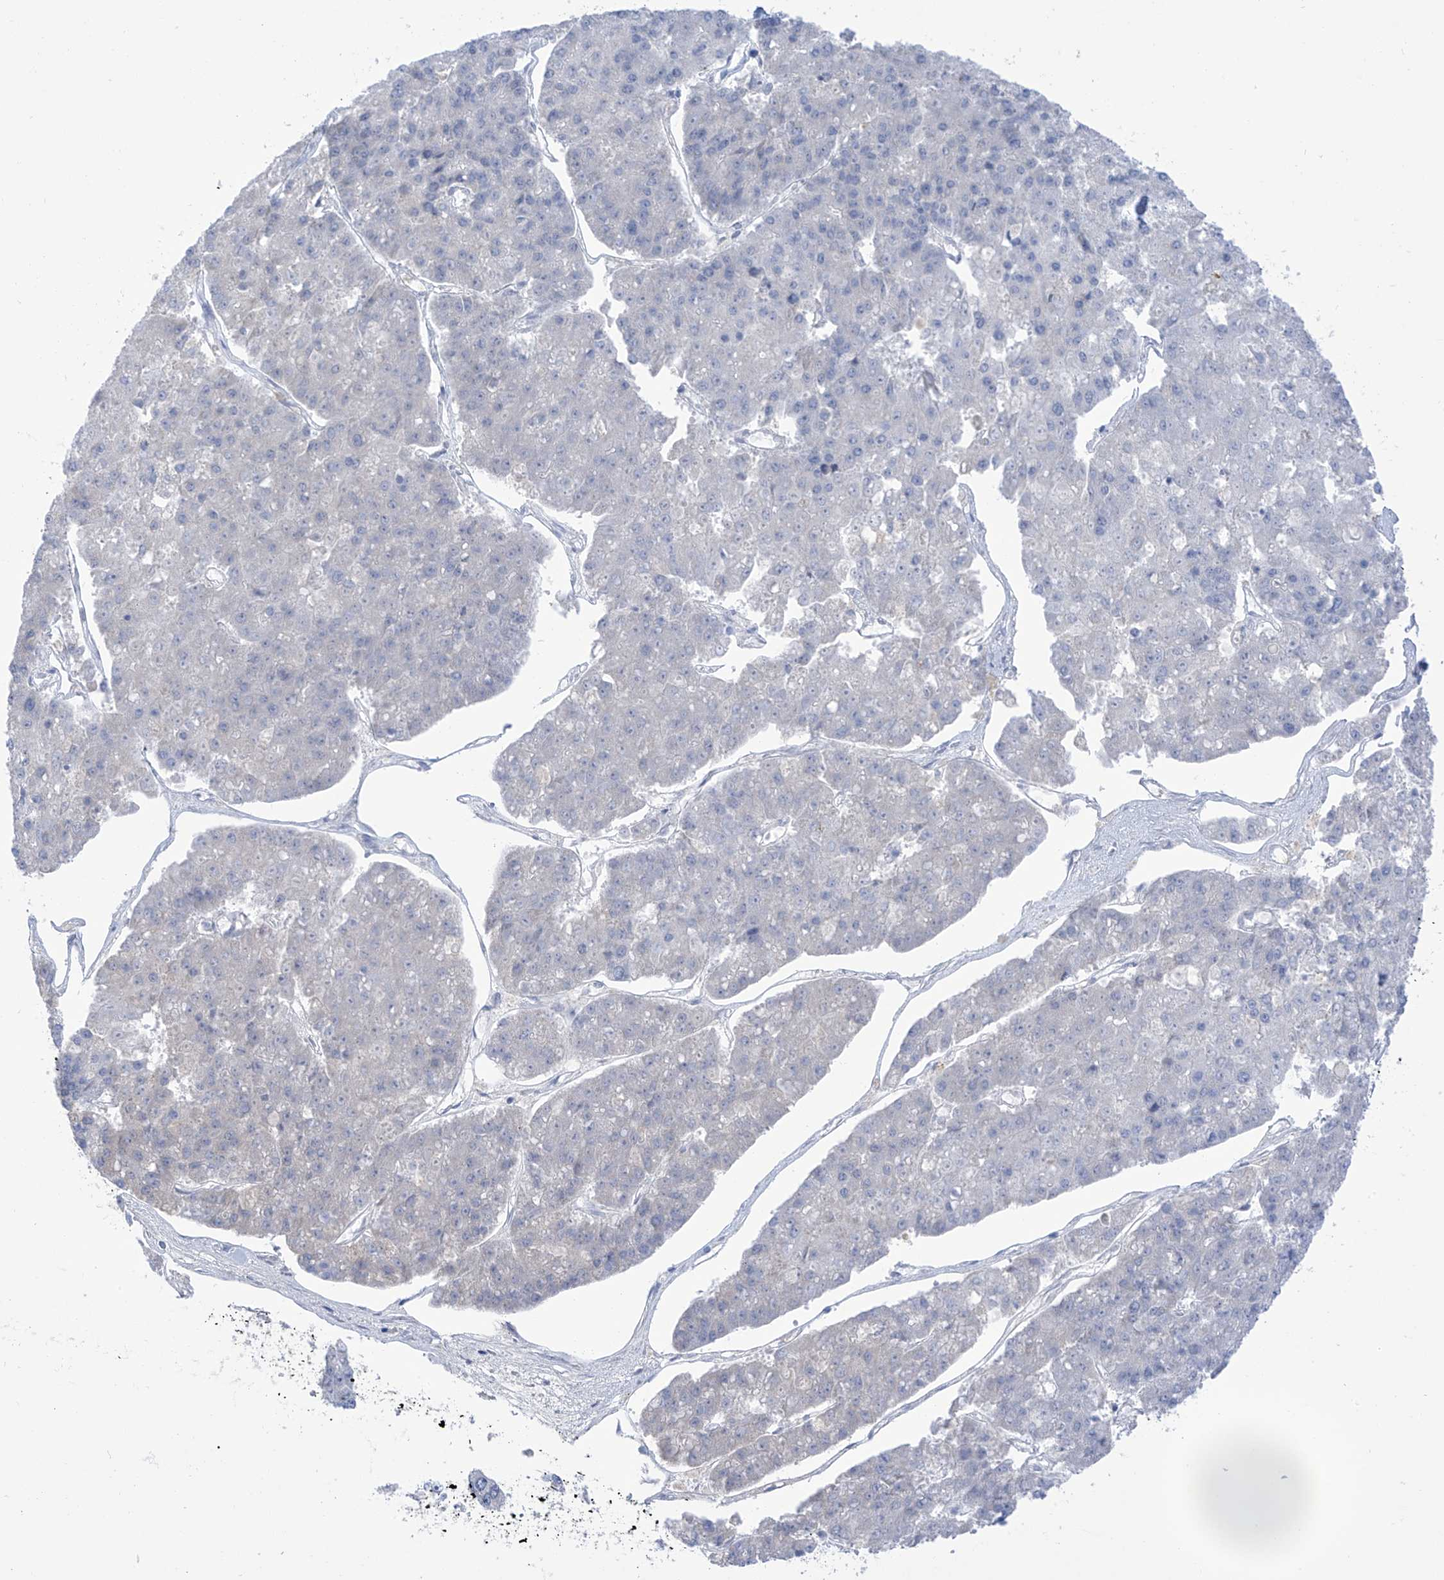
{"staining": {"intensity": "negative", "quantity": "none", "location": "none"}, "tissue": "pancreatic cancer", "cell_type": "Tumor cells", "image_type": "cancer", "snomed": [{"axis": "morphology", "description": "Adenocarcinoma, NOS"}, {"axis": "topography", "description": "Pancreas"}], "caption": "DAB (3,3'-diaminobenzidine) immunohistochemical staining of pancreatic adenocarcinoma demonstrates no significant expression in tumor cells.", "gene": "FABP2", "patient": {"sex": "male", "age": 50}}